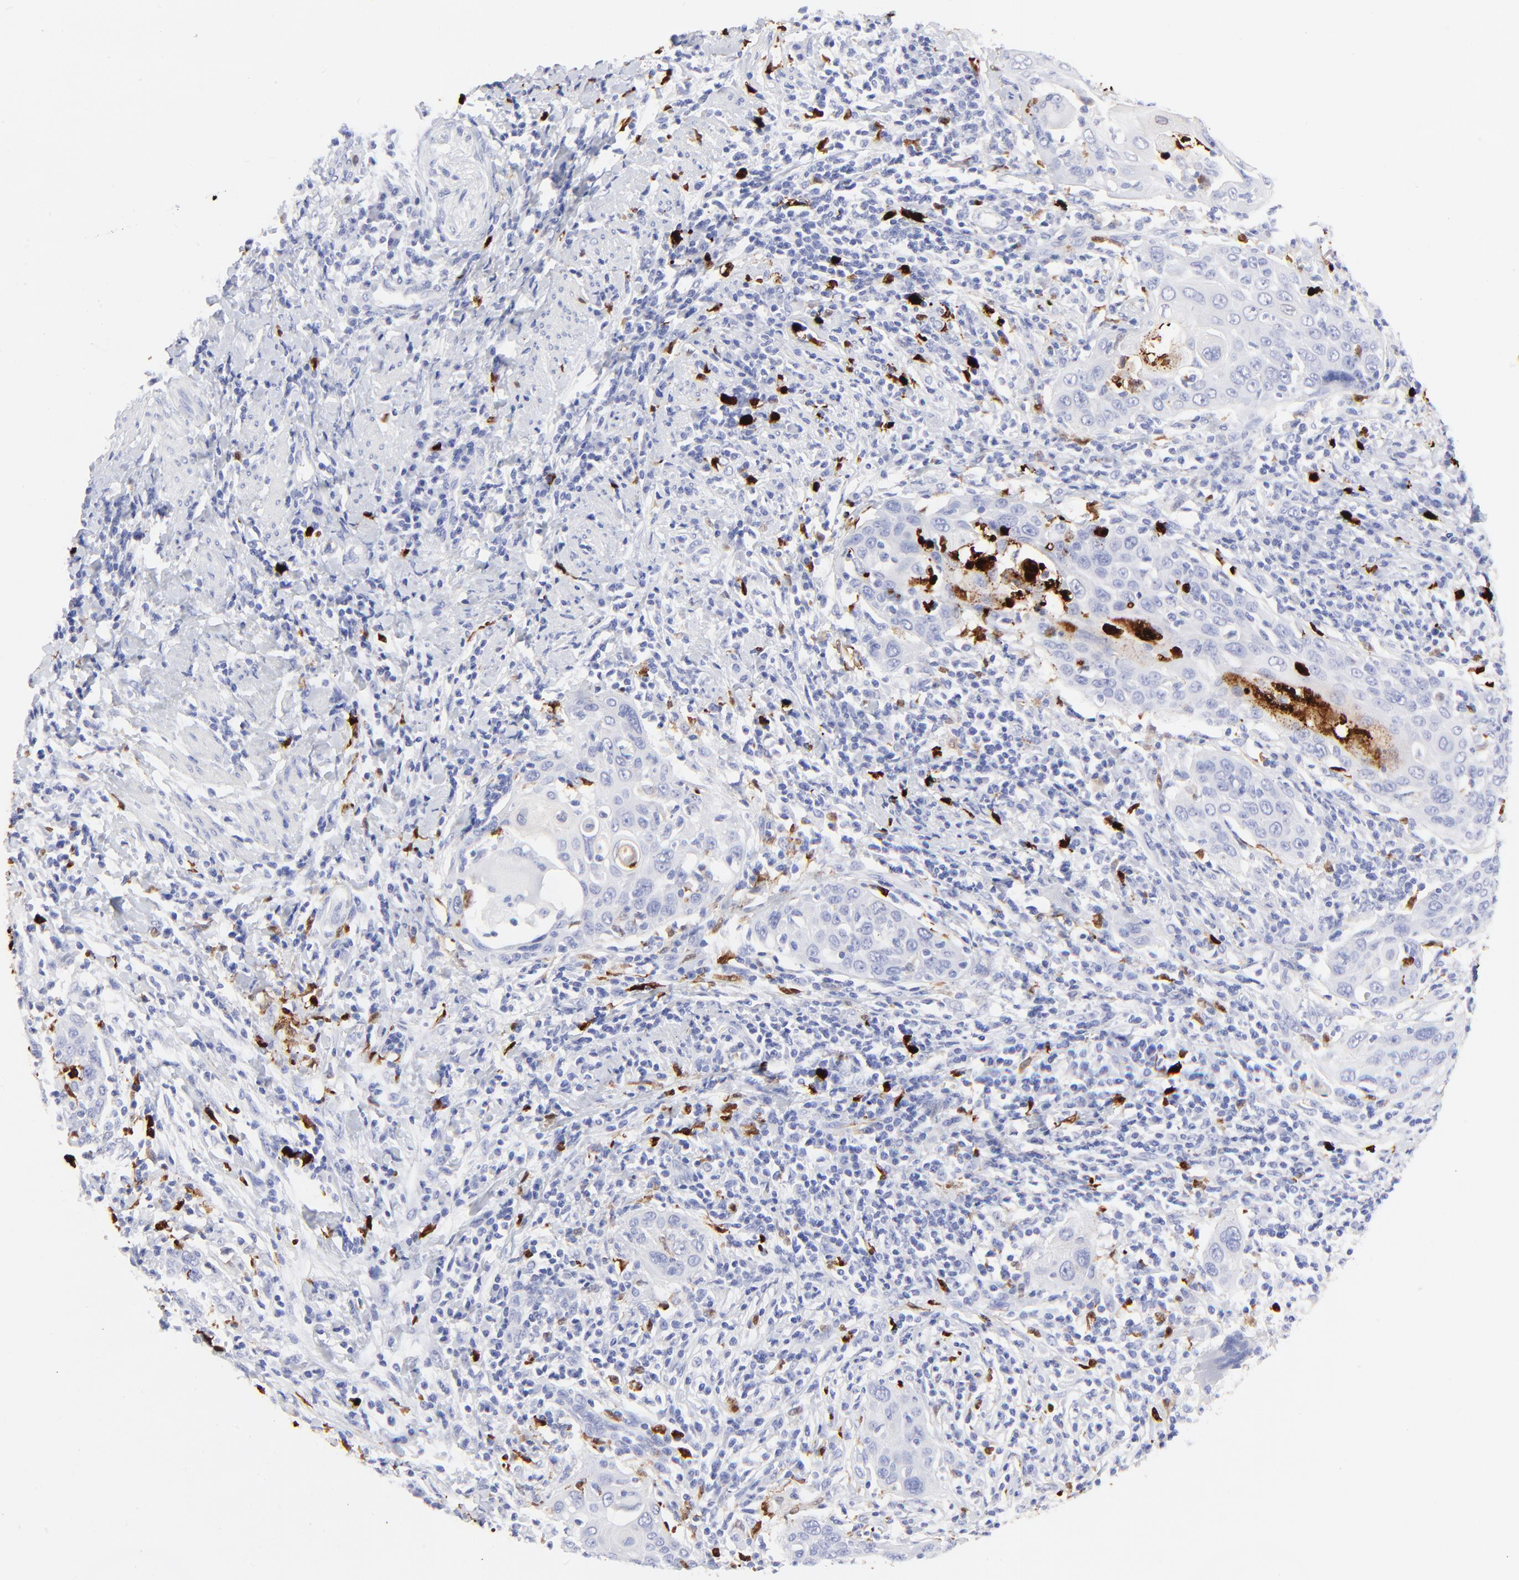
{"staining": {"intensity": "negative", "quantity": "none", "location": "none"}, "tissue": "cervical cancer", "cell_type": "Tumor cells", "image_type": "cancer", "snomed": [{"axis": "morphology", "description": "Squamous cell carcinoma, NOS"}, {"axis": "topography", "description": "Cervix"}], "caption": "An IHC image of cervical cancer is shown. There is no staining in tumor cells of cervical cancer.", "gene": "S100A12", "patient": {"sex": "female", "age": 54}}